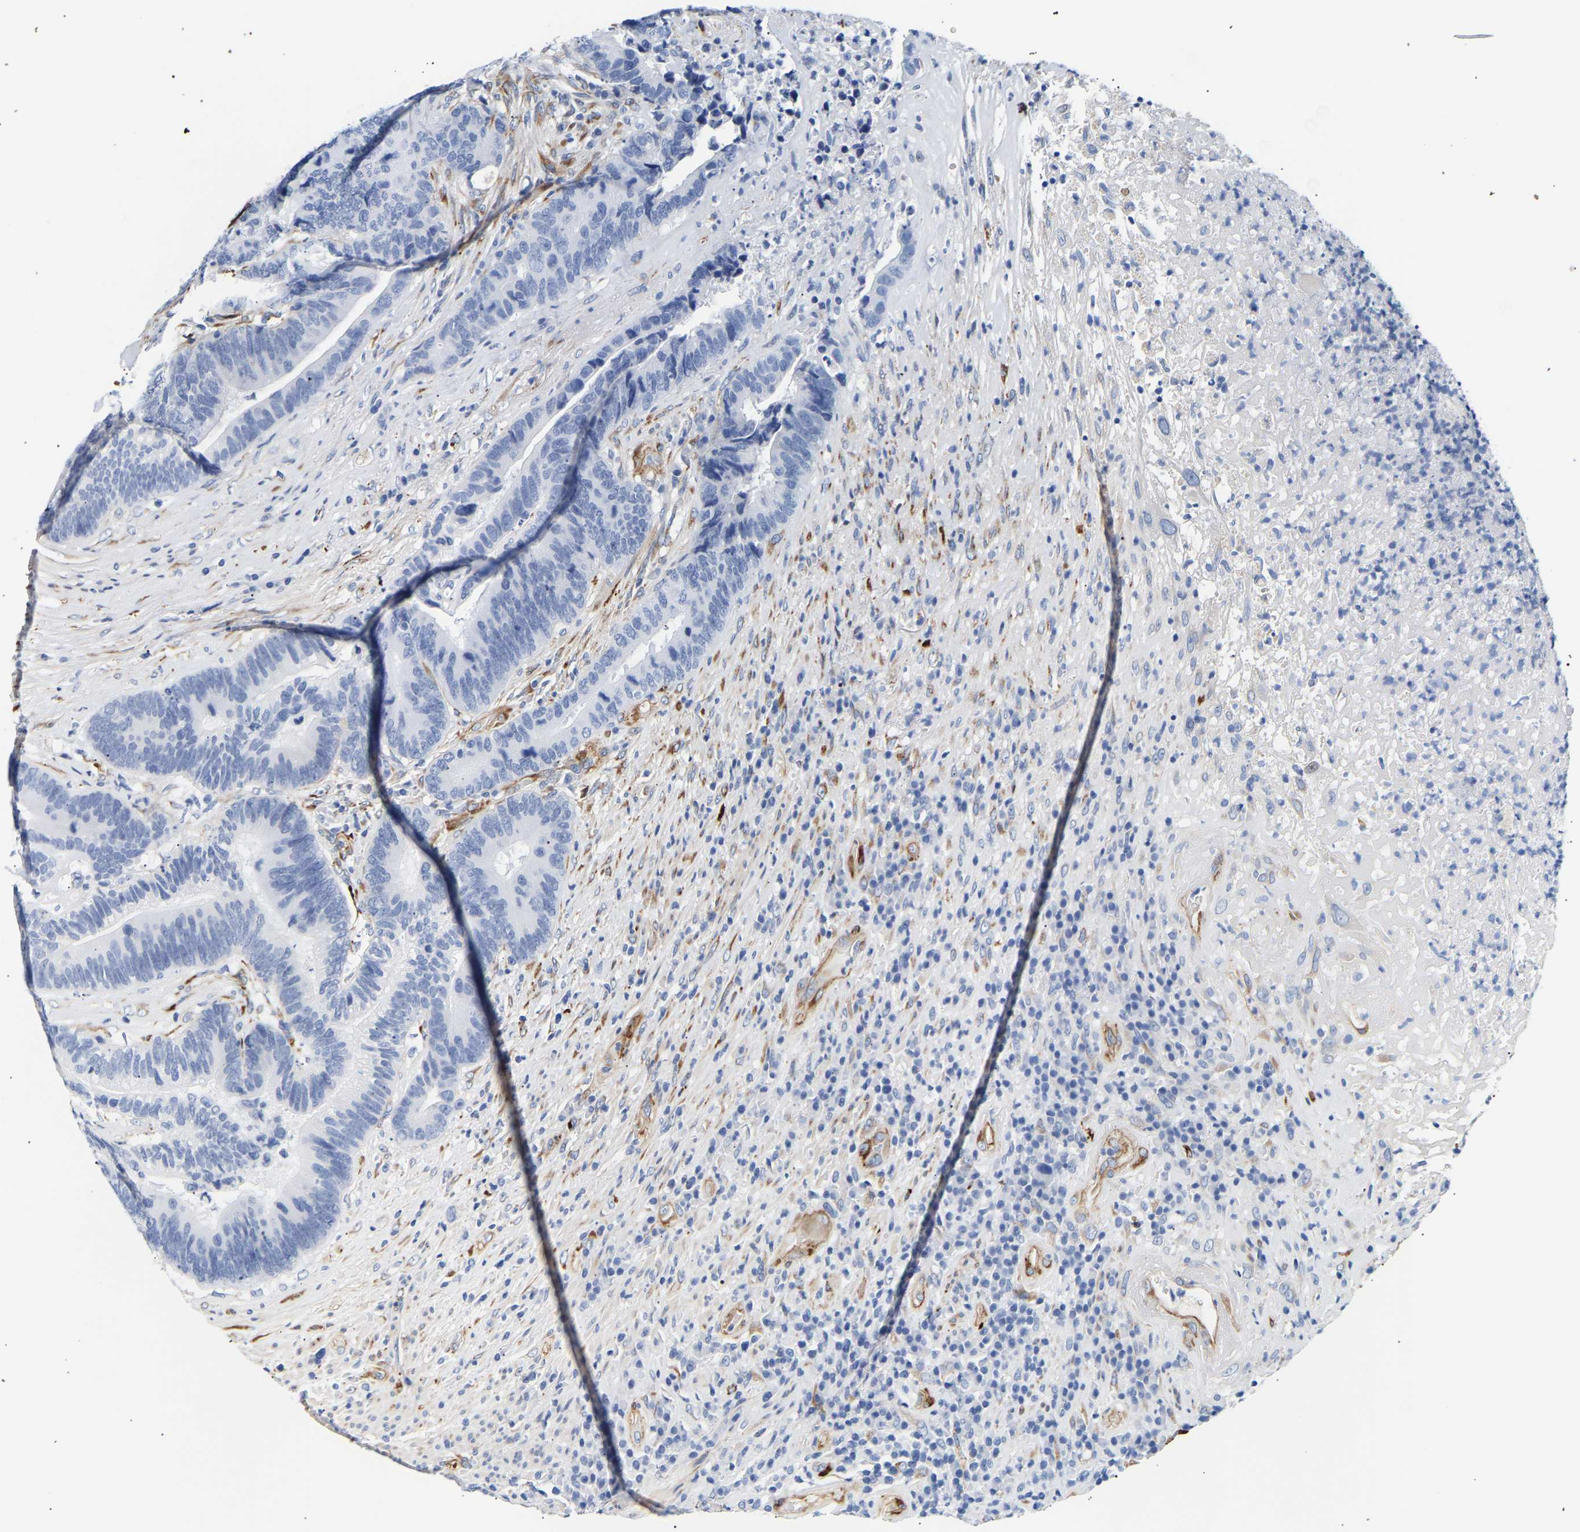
{"staining": {"intensity": "negative", "quantity": "none", "location": "none"}, "tissue": "colorectal cancer", "cell_type": "Tumor cells", "image_type": "cancer", "snomed": [{"axis": "morphology", "description": "Adenocarcinoma, NOS"}, {"axis": "topography", "description": "Rectum"}], "caption": "Colorectal cancer stained for a protein using immunohistochemistry (IHC) displays no staining tumor cells.", "gene": "IGFBP7", "patient": {"sex": "female", "age": 89}}